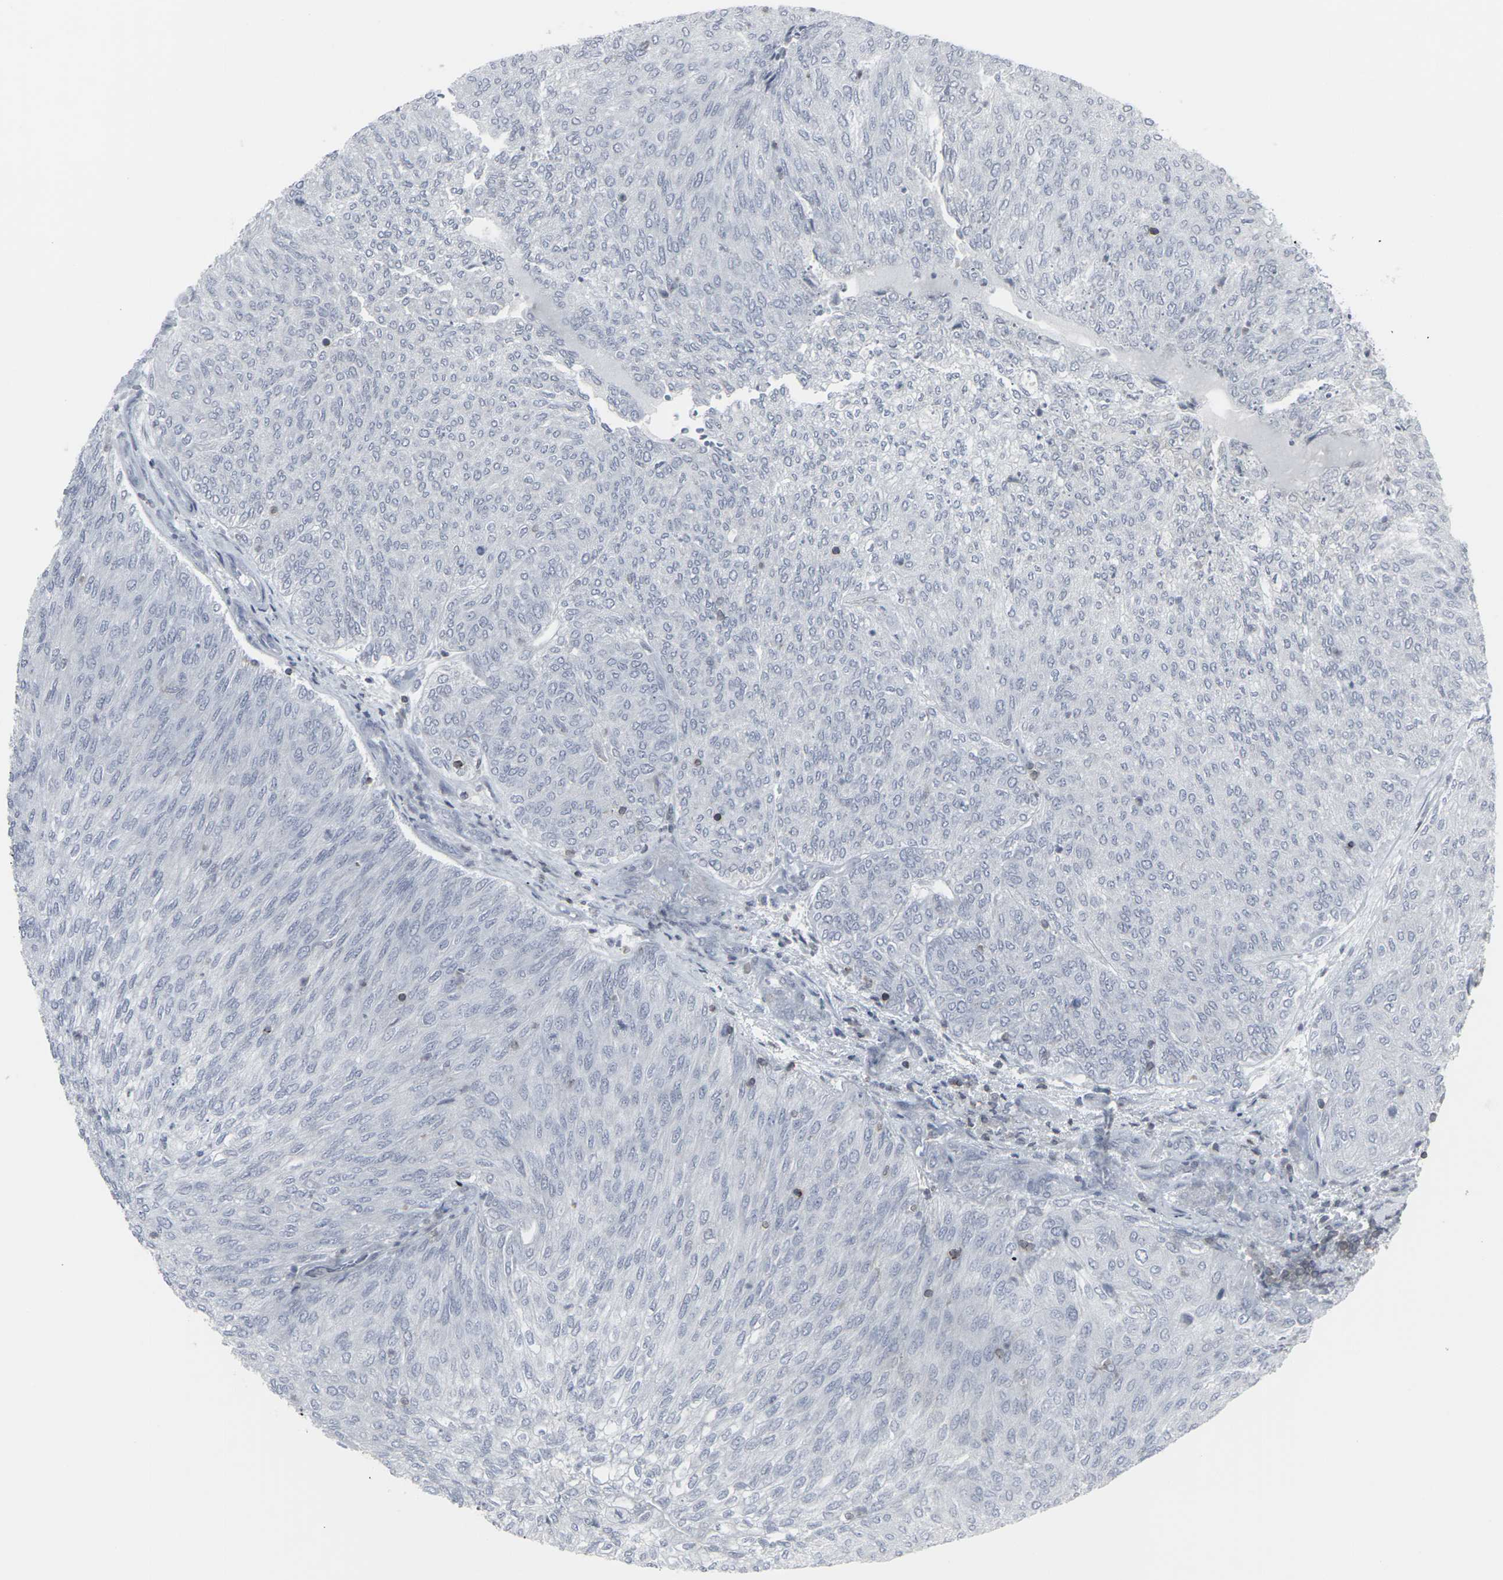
{"staining": {"intensity": "negative", "quantity": "none", "location": "none"}, "tissue": "urothelial cancer", "cell_type": "Tumor cells", "image_type": "cancer", "snomed": [{"axis": "morphology", "description": "Urothelial carcinoma, Low grade"}, {"axis": "topography", "description": "Urinary bladder"}], "caption": "A high-resolution image shows immunohistochemistry (IHC) staining of low-grade urothelial carcinoma, which displays no significant positivity in tumor cells.", "gene": "APOBEC2", "patient": {"sex": "female", "age": 79}}